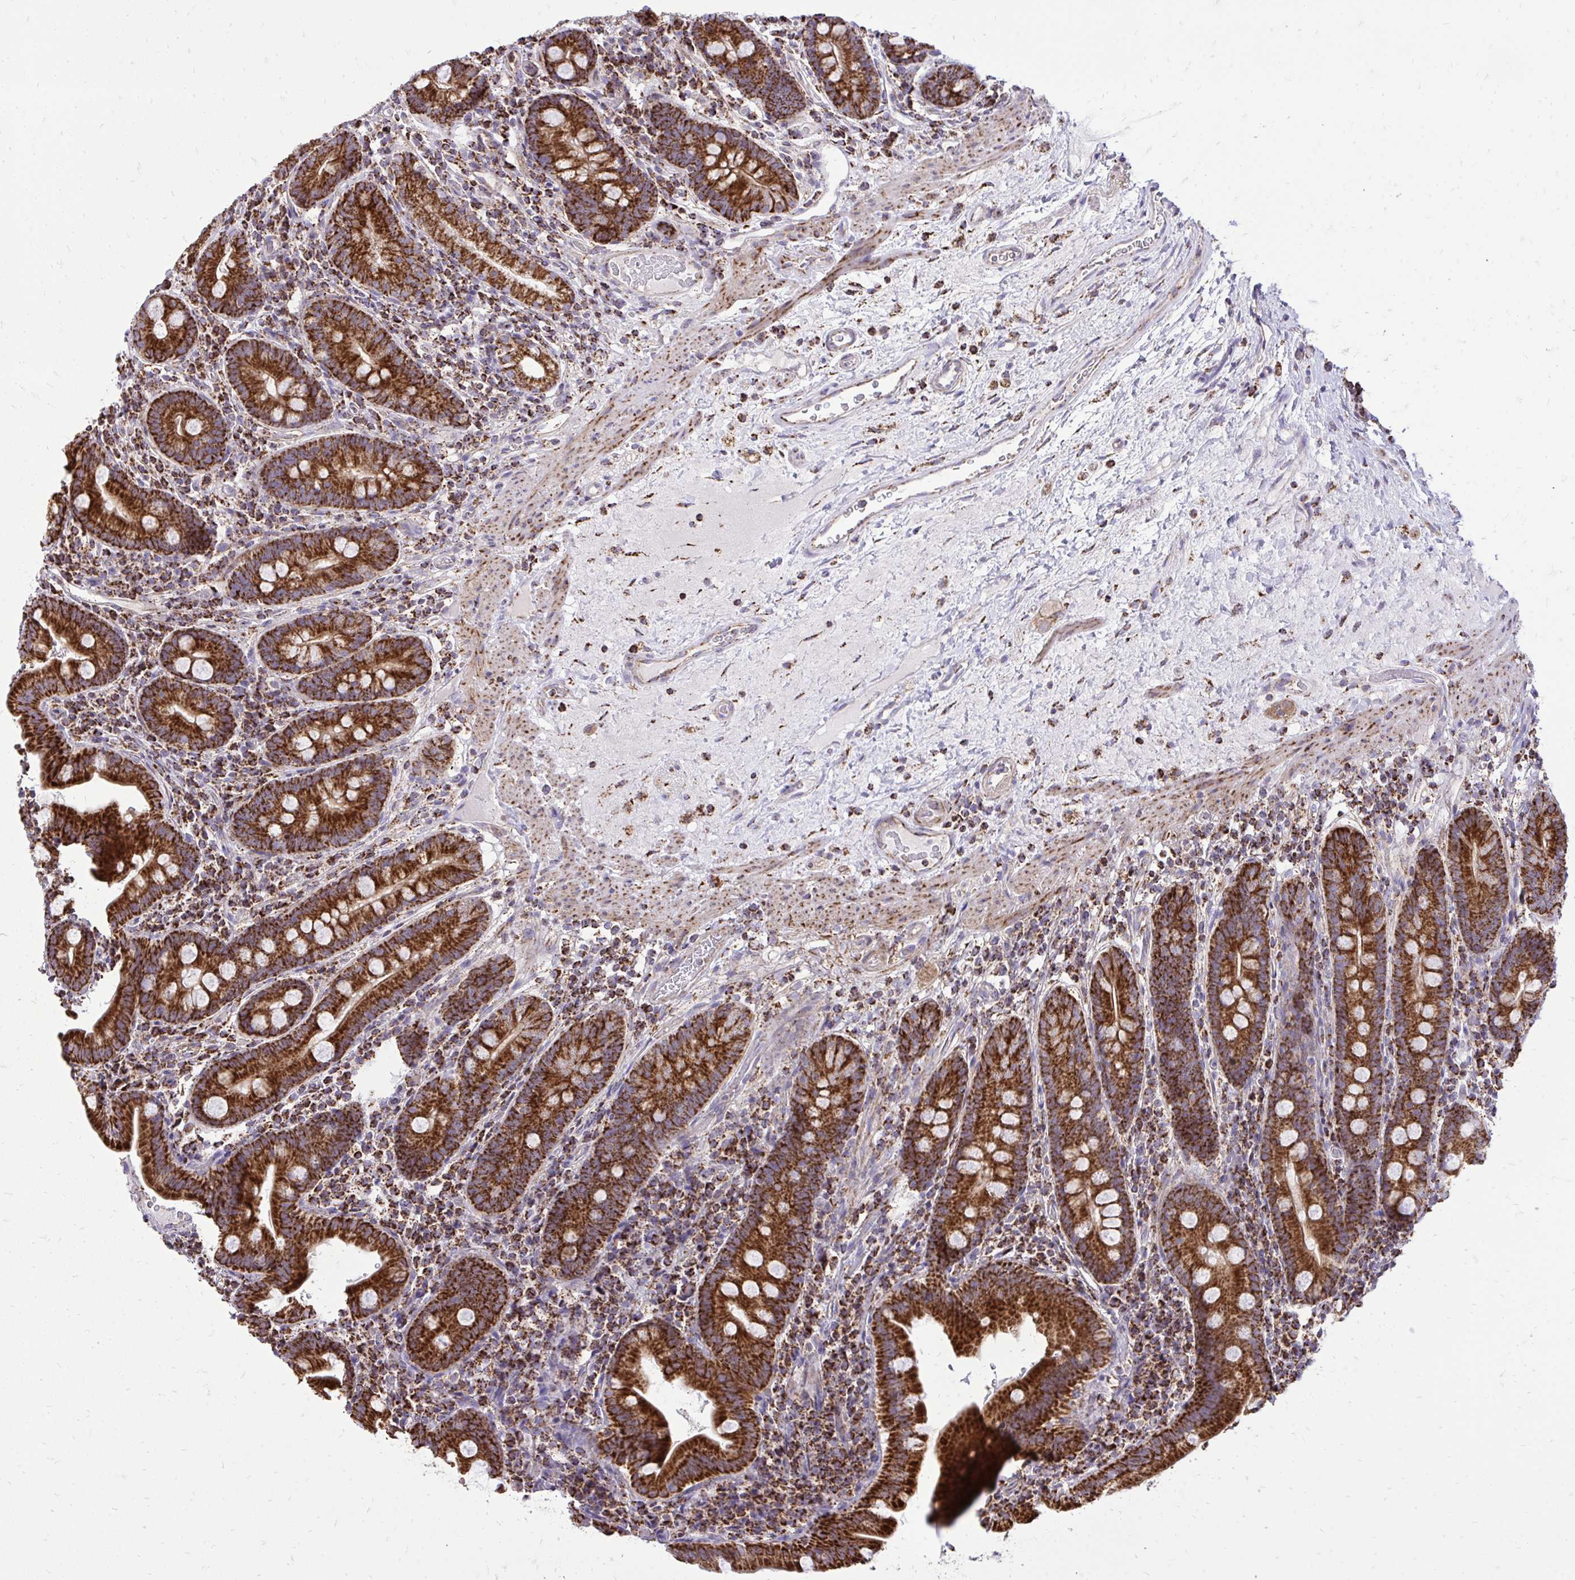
{"staining": {"intensity": "strong", "quantity": ">75%", "location": "cytoplasmic/membranous"}, "tissue": "small intestine", "cell_type": "Glandular cells", "image_type": "normal", "snomed": [{"axis": "morphology", "description": "Normal tissue, NOS"}, {"axis": "topography", "description": "Small intestine"}], "caption": "Glandular cells display high levels of strong cytoplasmic/membranous staining in about >75% of cells in unremarkable human small intestine. The staining was performed using DAB, with brown indicating positive protein expression. Nuclei are stained blue with hematoxylin.", "gene": "SPTBN2", "patient": {"sex": "male", "age": 26}}